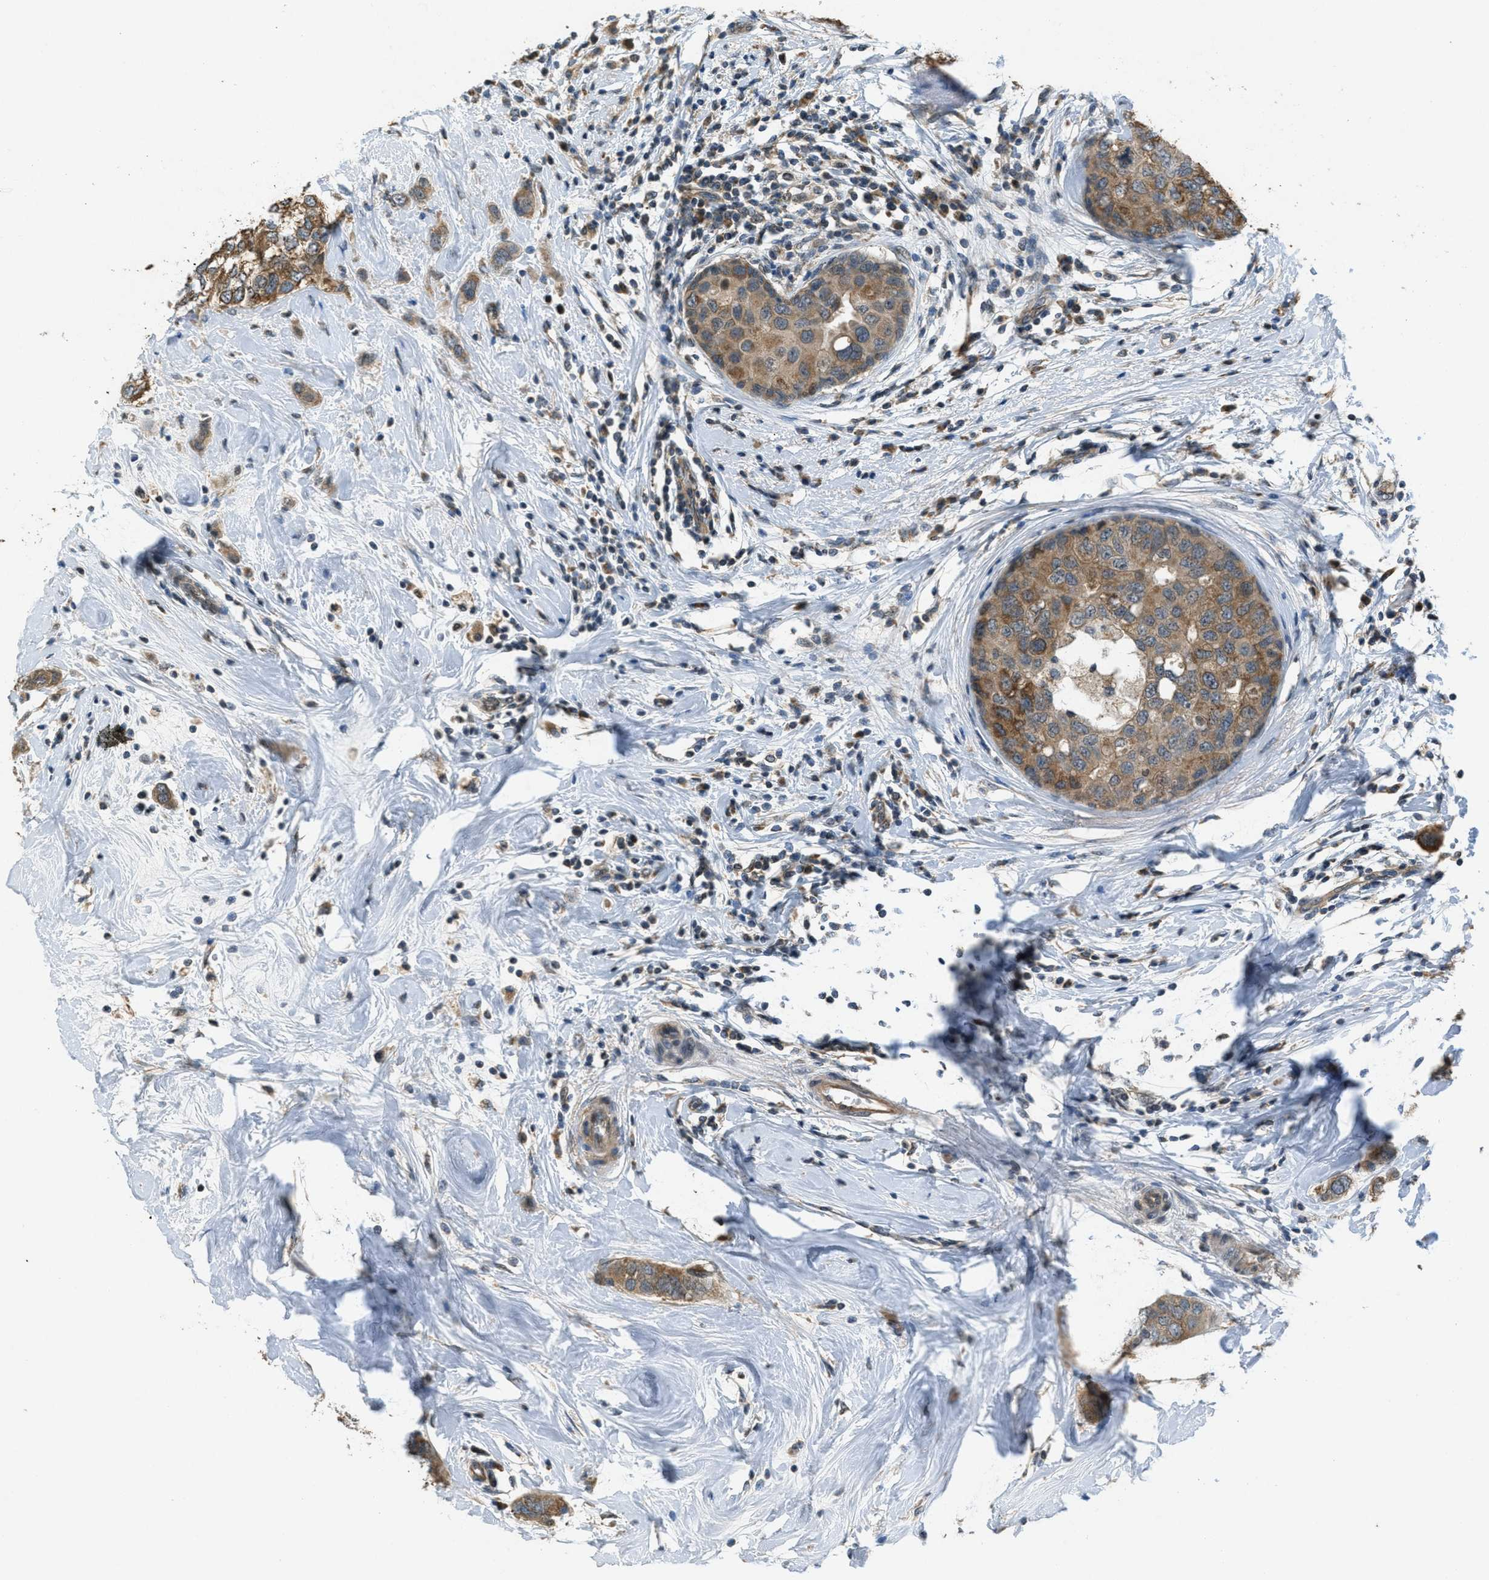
{"staining": {"intensity": "moderate", "quantity": ">75%", "location": "cytoplasmic/membranous"}, "tissue": "breast cancer", "cell_type": "Tumor cells", "image_type": "cancer", "snomed": [{"axis": "morphology", "description": "Duct carcinoma"}, {"axis": "topography", "description": "Breast"}], "caption": "Immunohistochemistry (IHC) of infiltrating ductal carcinoma (breast) exhibits medium levels of moderate cytoplasmic/membranous expression in about >75% of tumor cells.", "gene": "PPP1R15A", "patient": {"sex": "female", "age": 50}}